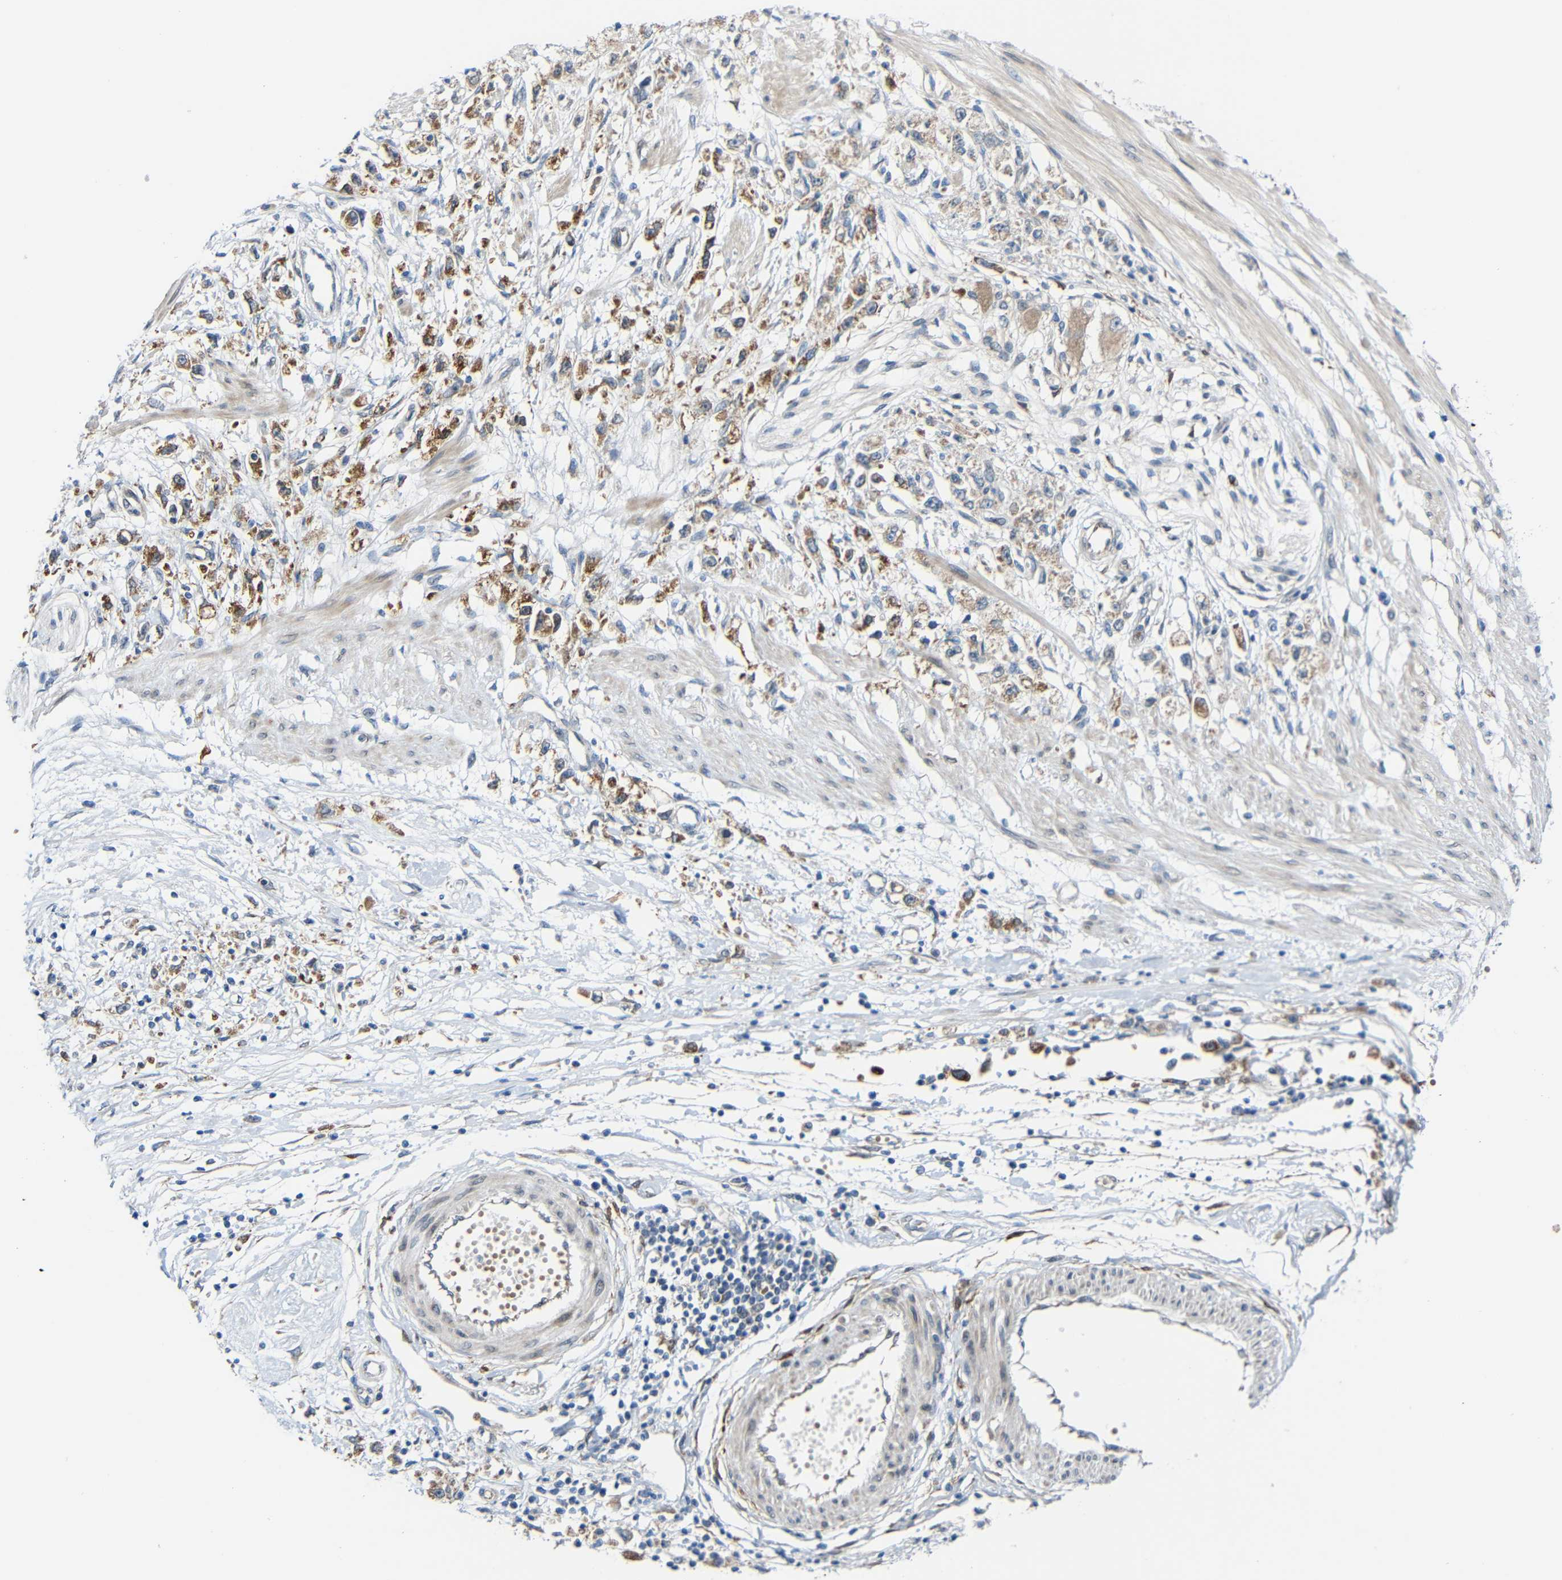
{"staining": {"intensity": "moderate", "quantity": ">75%", "location": "cytoplasmic/membranous"}, "tissue": "stomach cancer", "cell_type": "Tumor cells", "image_type": "cancer", "snomed": [{"axis": "morphology", "description": "Adenocarcinoma, NOS"}, {"axis": "topography", "description": "Stomach"}], "caption": "DAB (3,3'-diaminobenzidine) immunohistochemical staining of human stomach cancer displays moderate cytoplasmic/membranous protein positivity in approximately >75% of tumor cells.", "gene": "TMEM25", "patient": {"sex": "female", "age": 59}}